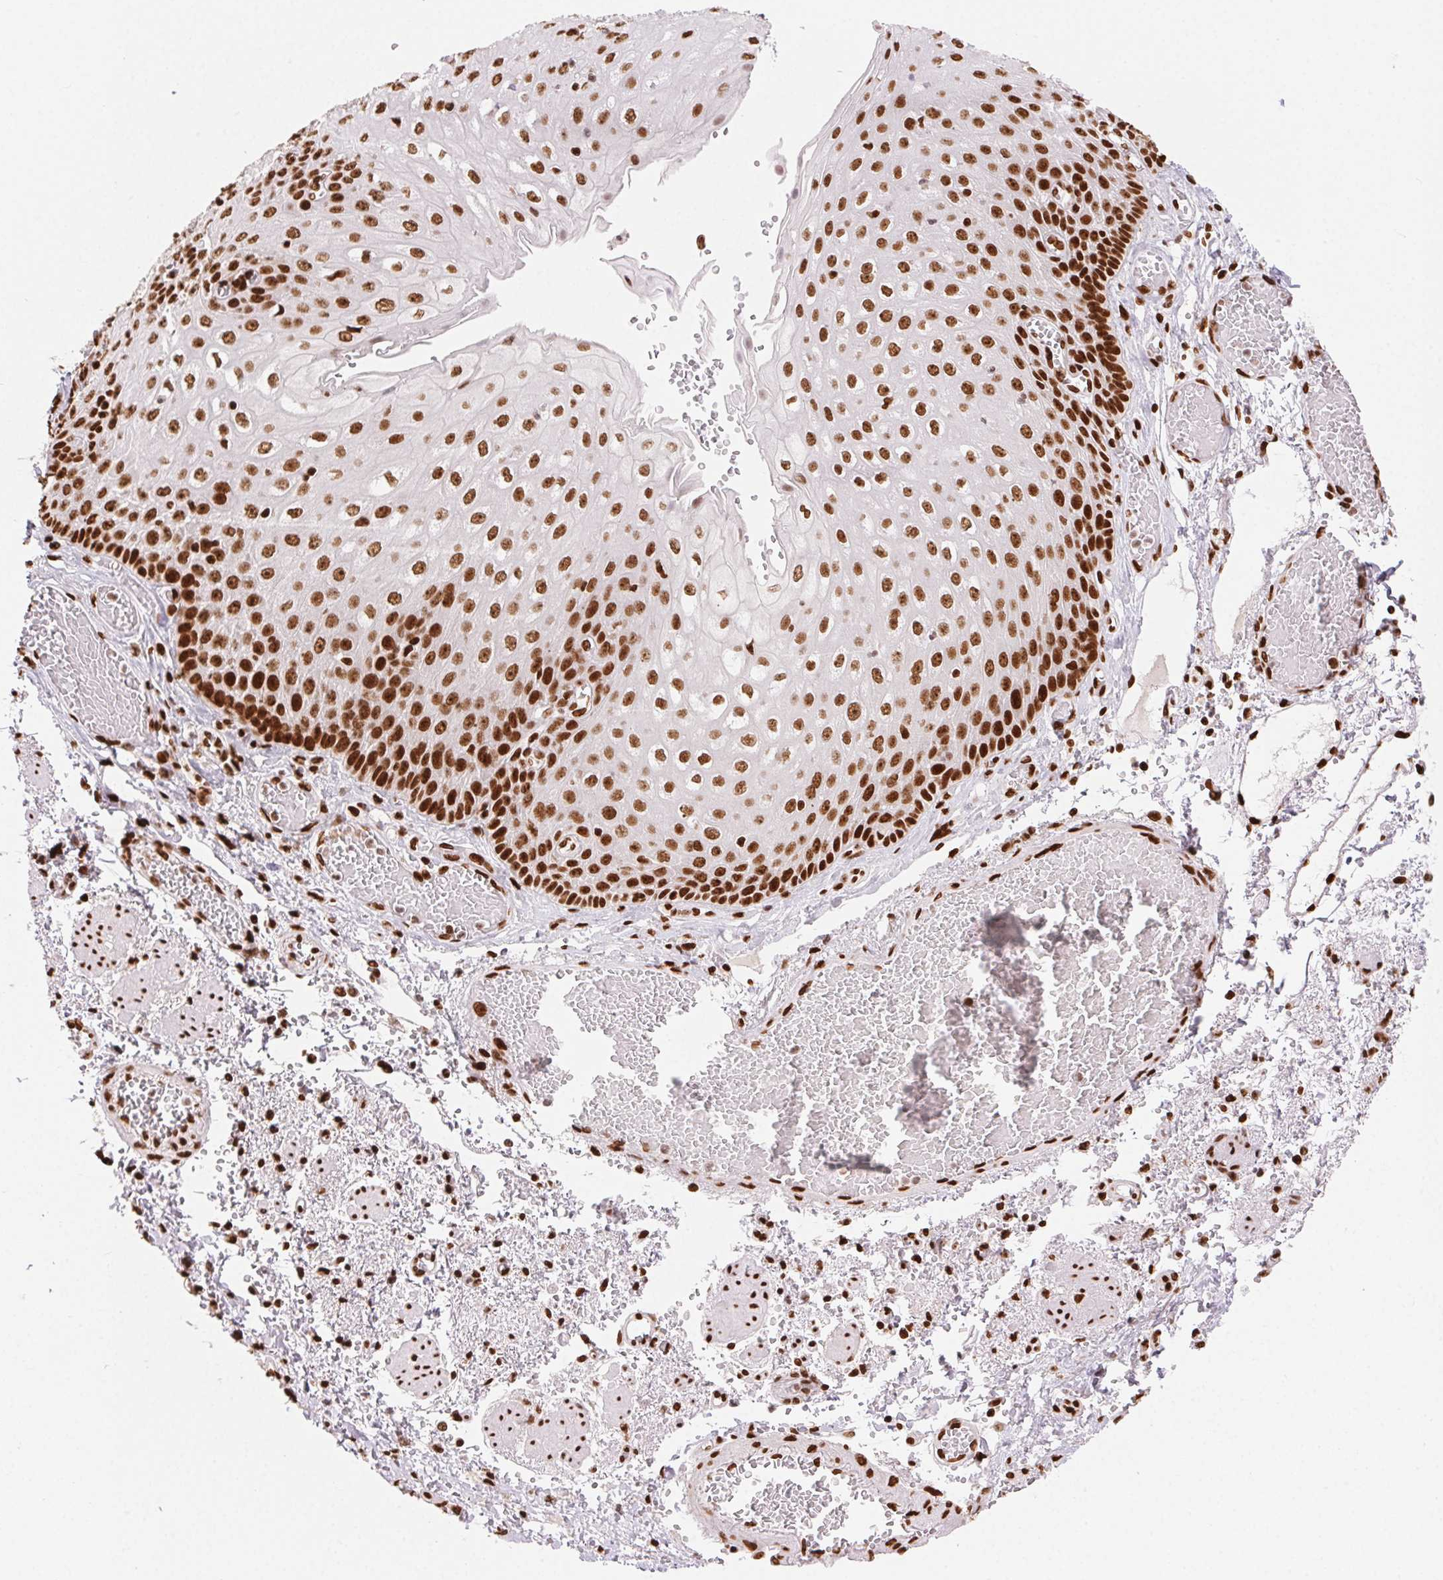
{"staining": {"intensity": "strong", "quantity": ">75%", "location": "nuclear"}, "tissue": "esophagus", "cell_type": "Squamous epithelial cells", "image_type": "normal", "snomed": [{"axis": "morphology", "description": "Normal tissue, NOS"}, {"axis": "morphology", "description": "Adenocarcinoma, NOS"}, {"axis": "topography", "description": "Esophagus"}], "caption": "IHC of benign human esophagus exhibits high levels of strong nuclear positivity in approximately >75% of squamous epithelial cells. The protein is shown in brown color, while the nuclei are stained blue.", "gene": "ZNF80", "patient": {"sex": "male", "age": 81}}